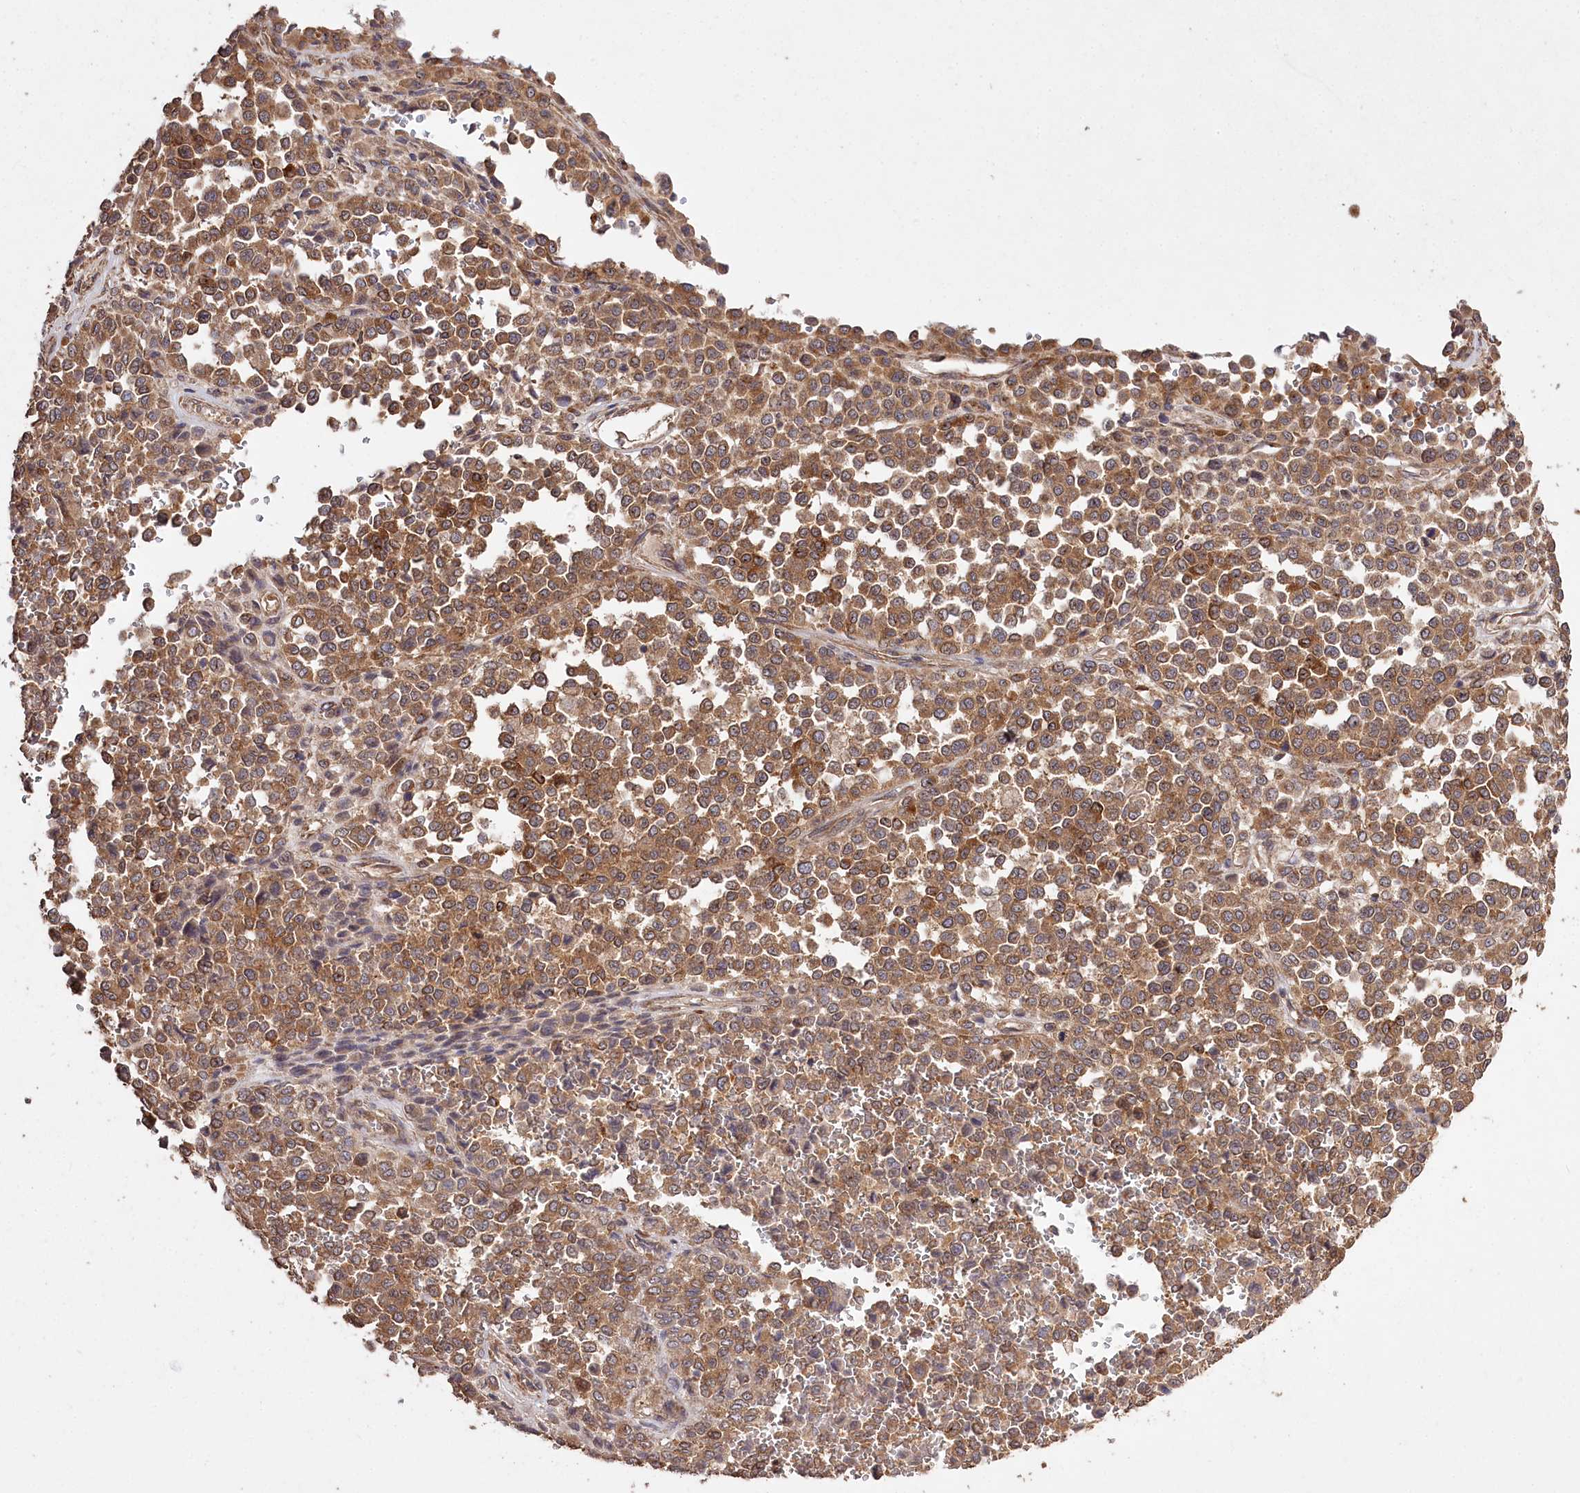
{"staining": {"intensity": "moderate", "quantity": ">75%", "location": "cytoplasmic/membranous"}, "tissue": "melanoma", "cell_type": "Tumor cells", "image_type": "cancer", "snomed": [{"axis": "morphology", "description": "Malignant melanoma, Metastatic site"}, {"axis": "topography", "description": "Pancreas"}], "caption": "Melanoma was stained to show a protein in brown. There is medium levels of moderate cytoplasmic/membranous expression in about >75% of tumor cells. The staining was performed using DAB (3,3'-diaminobenzidine), with brown indicating positive protein expression. Nuclei are stained blue with hematoxylin.", "gene": "PRSS53", "patient": {"sex": "female", "age": 30}}